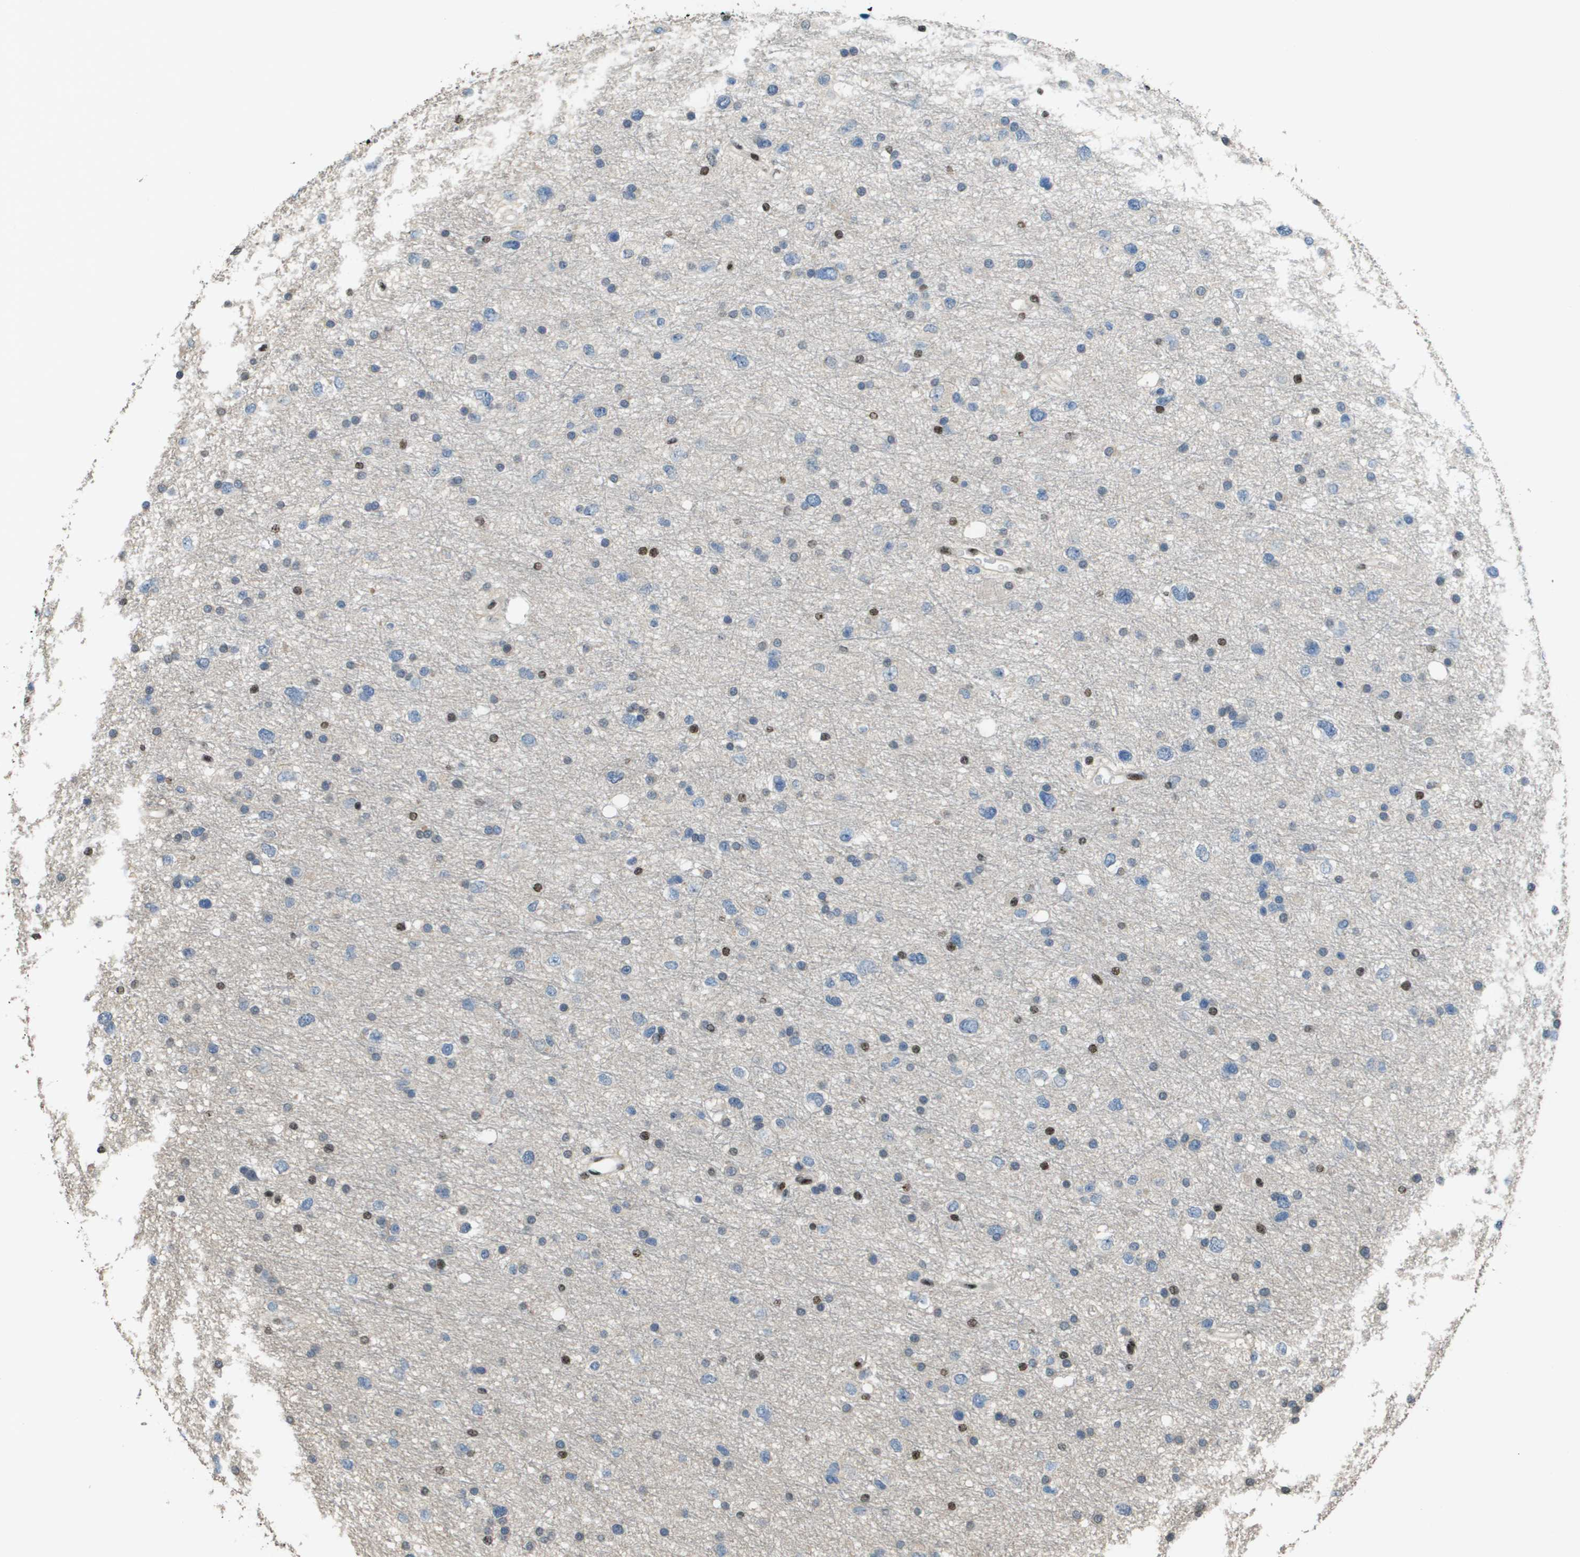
{"staining": {"intensity": "moderate", "quantity": "<25%", "location": "nuclear"}, "tissue": "glioma", "cell_type": "Tumor cells", "image_type": "cancer", "snomed": [{"axis": "morphology", "description": "Glioma, malignant, Low grade"}, {"axis": "topography", "description": "Brain"}], "caption": "This image exhibits glioma stained with immunohistochemistry (IHC) to label a protein in brown. The nuclear of tumor cells show moderate positivity for the protein. Nuclei are counter-stained blue.", "gene": "SP100", "patient": {"sex": "female", "age": 37}}